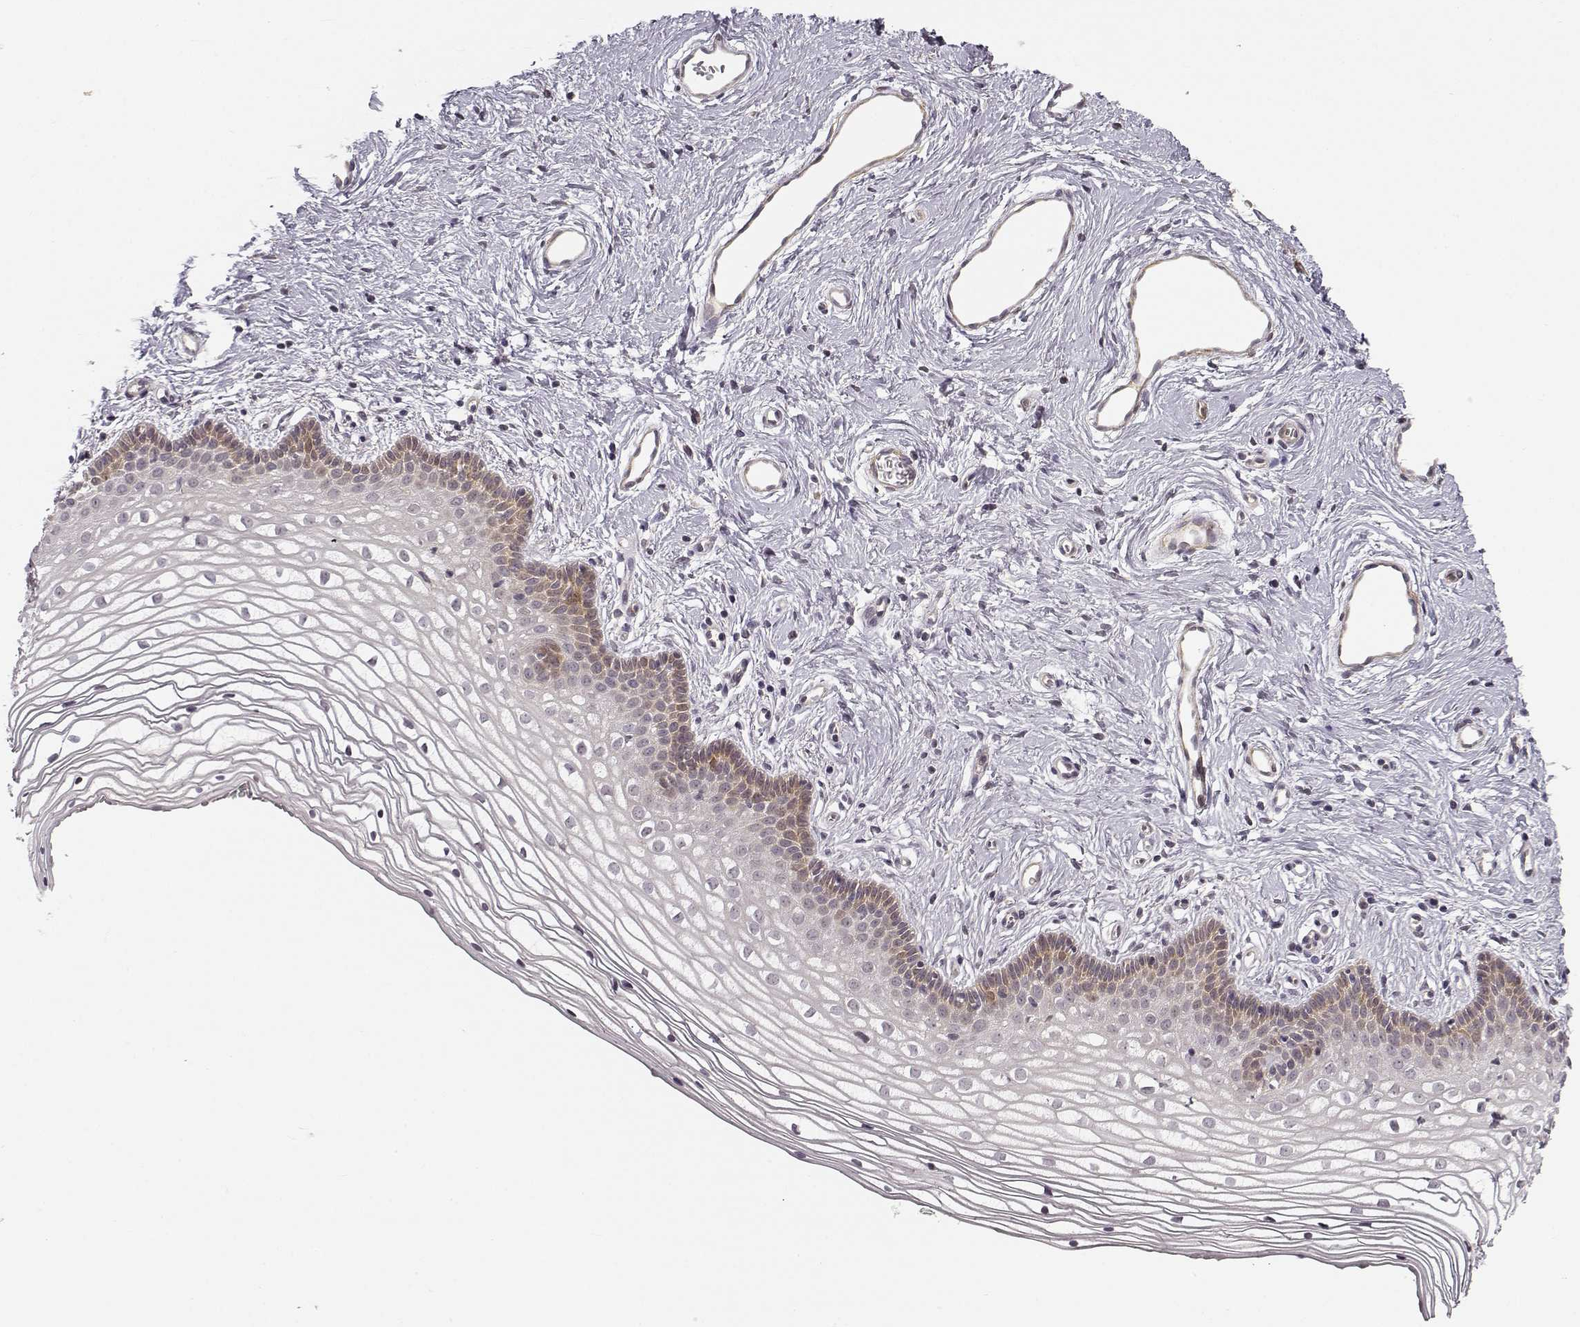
{"staining": {"intensity": "weak", "quantity": "<25%", "location": "cytoplasmic/membranous"}, "tissue": "vagina", "cell_type": "Squamous epithelial cells", "image_type": "normal", "snomed": [{"axis": "morphology", "description": "Normal tissue, NOS"}, {"axis": "topography", "description": "Vagina"}], "caption": "Protein analysis of benign vagina demonstrates no significant staining in squamous epithelial cells. The staining is performed using DAB (3,3'-diaminobenzidine) brown chromogen with nuclei counter-stained in using hematoxylin.", "gene": "RGS9BP", "patient": {"sex": "female", "age": 36}}